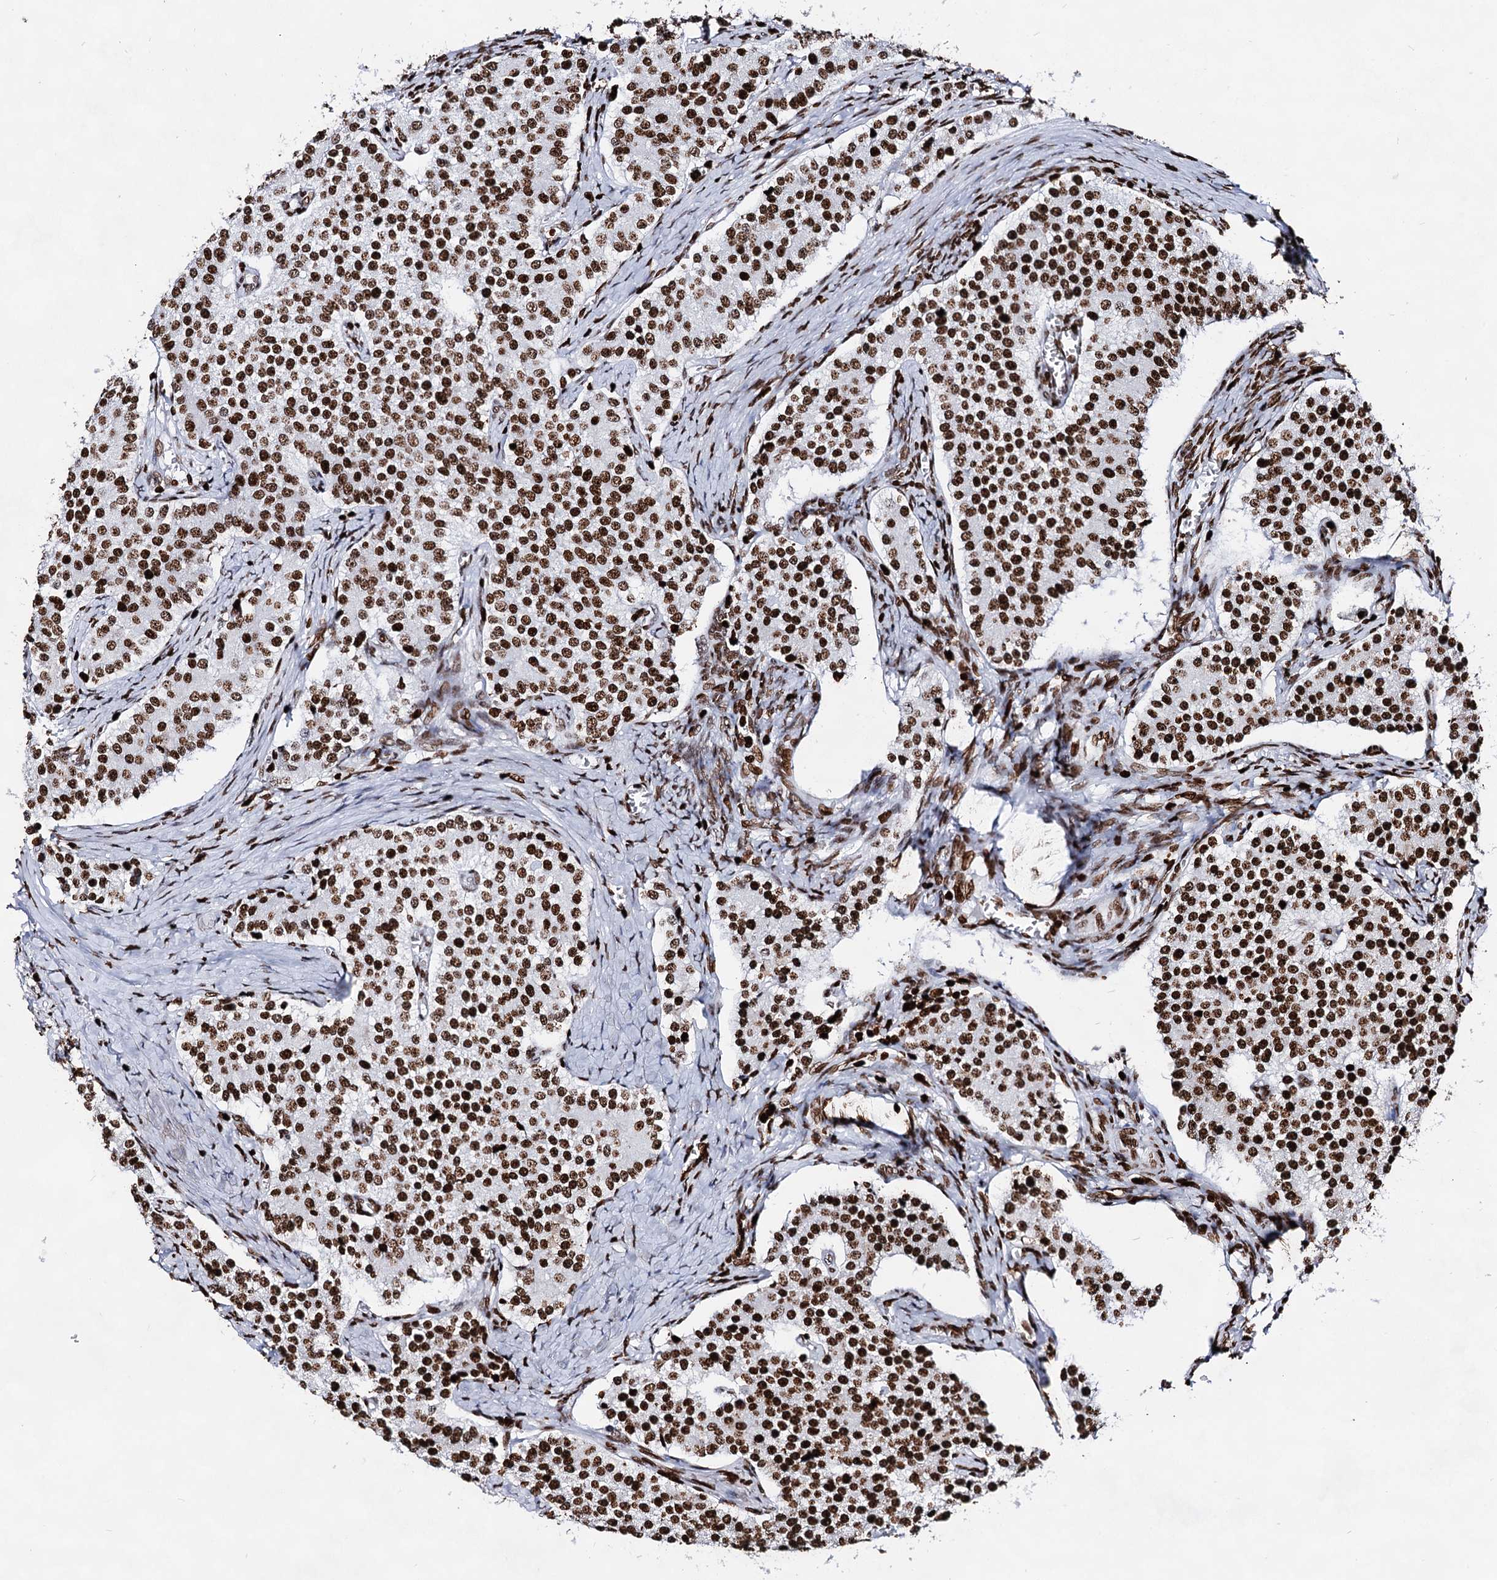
{"staining": {"intensity": "strong", "quantity": ">75%", "location": "nuclear"}, "tissue": "carcinoid", "cell_type": "Tumor cells", "image_type": "cancer", "snomed": [{"axis": "morphology", "description": "Carcinoid, malignant, NOS"}, {"axis": "topography", "description": "Colon"}], "caption": "Tumor cells show strong nuclear expression in approximately >75% of cells in carcinoid.", "gene": "HMGB2", "patient": {"sex": "female", "age": 52}}